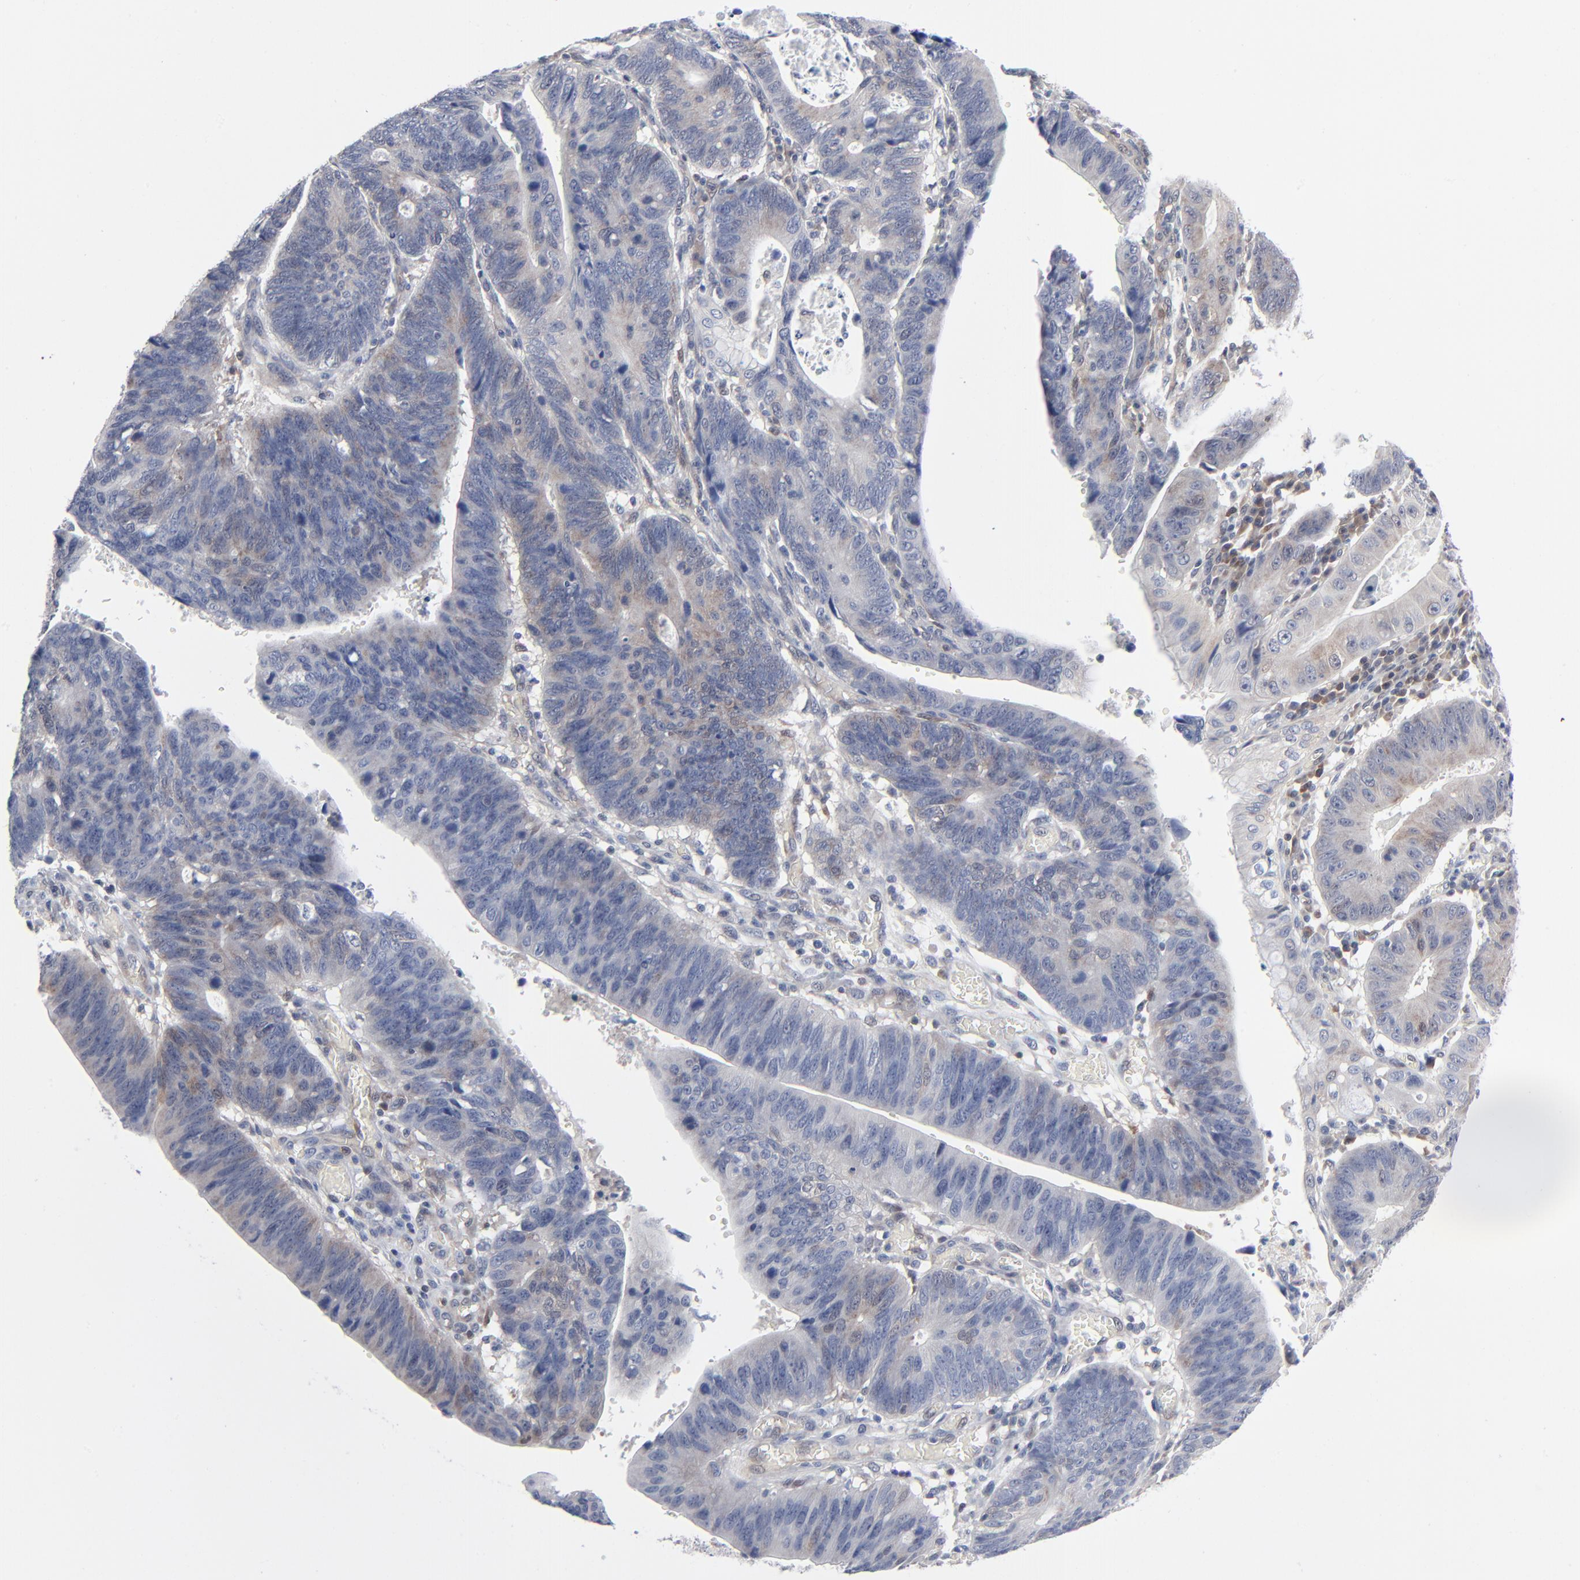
{"staining": {"intensity": "weak", "quantity": "<25%", "location": "cytoplasmic/membranous"}, "tissue": "stomach cancer", "cell_type": "Tumor cells", "image_type": "cancer", "snomed": [{"axis": "morphology", "description": "Adenocarcinoma, NOS"}, {"axis": "topography", "description": "Stomach"}], "caption": "Immunohistochemistry (IHC) photomicrograph of neoplastic tissue: stomach cancer stained with DAB (3,3'-diaminobenzidine) exhibits no significant protein positivity in tumor cells.", "gene": "RPS6KB1", "patient": {"sex": "male", "age": 59}}